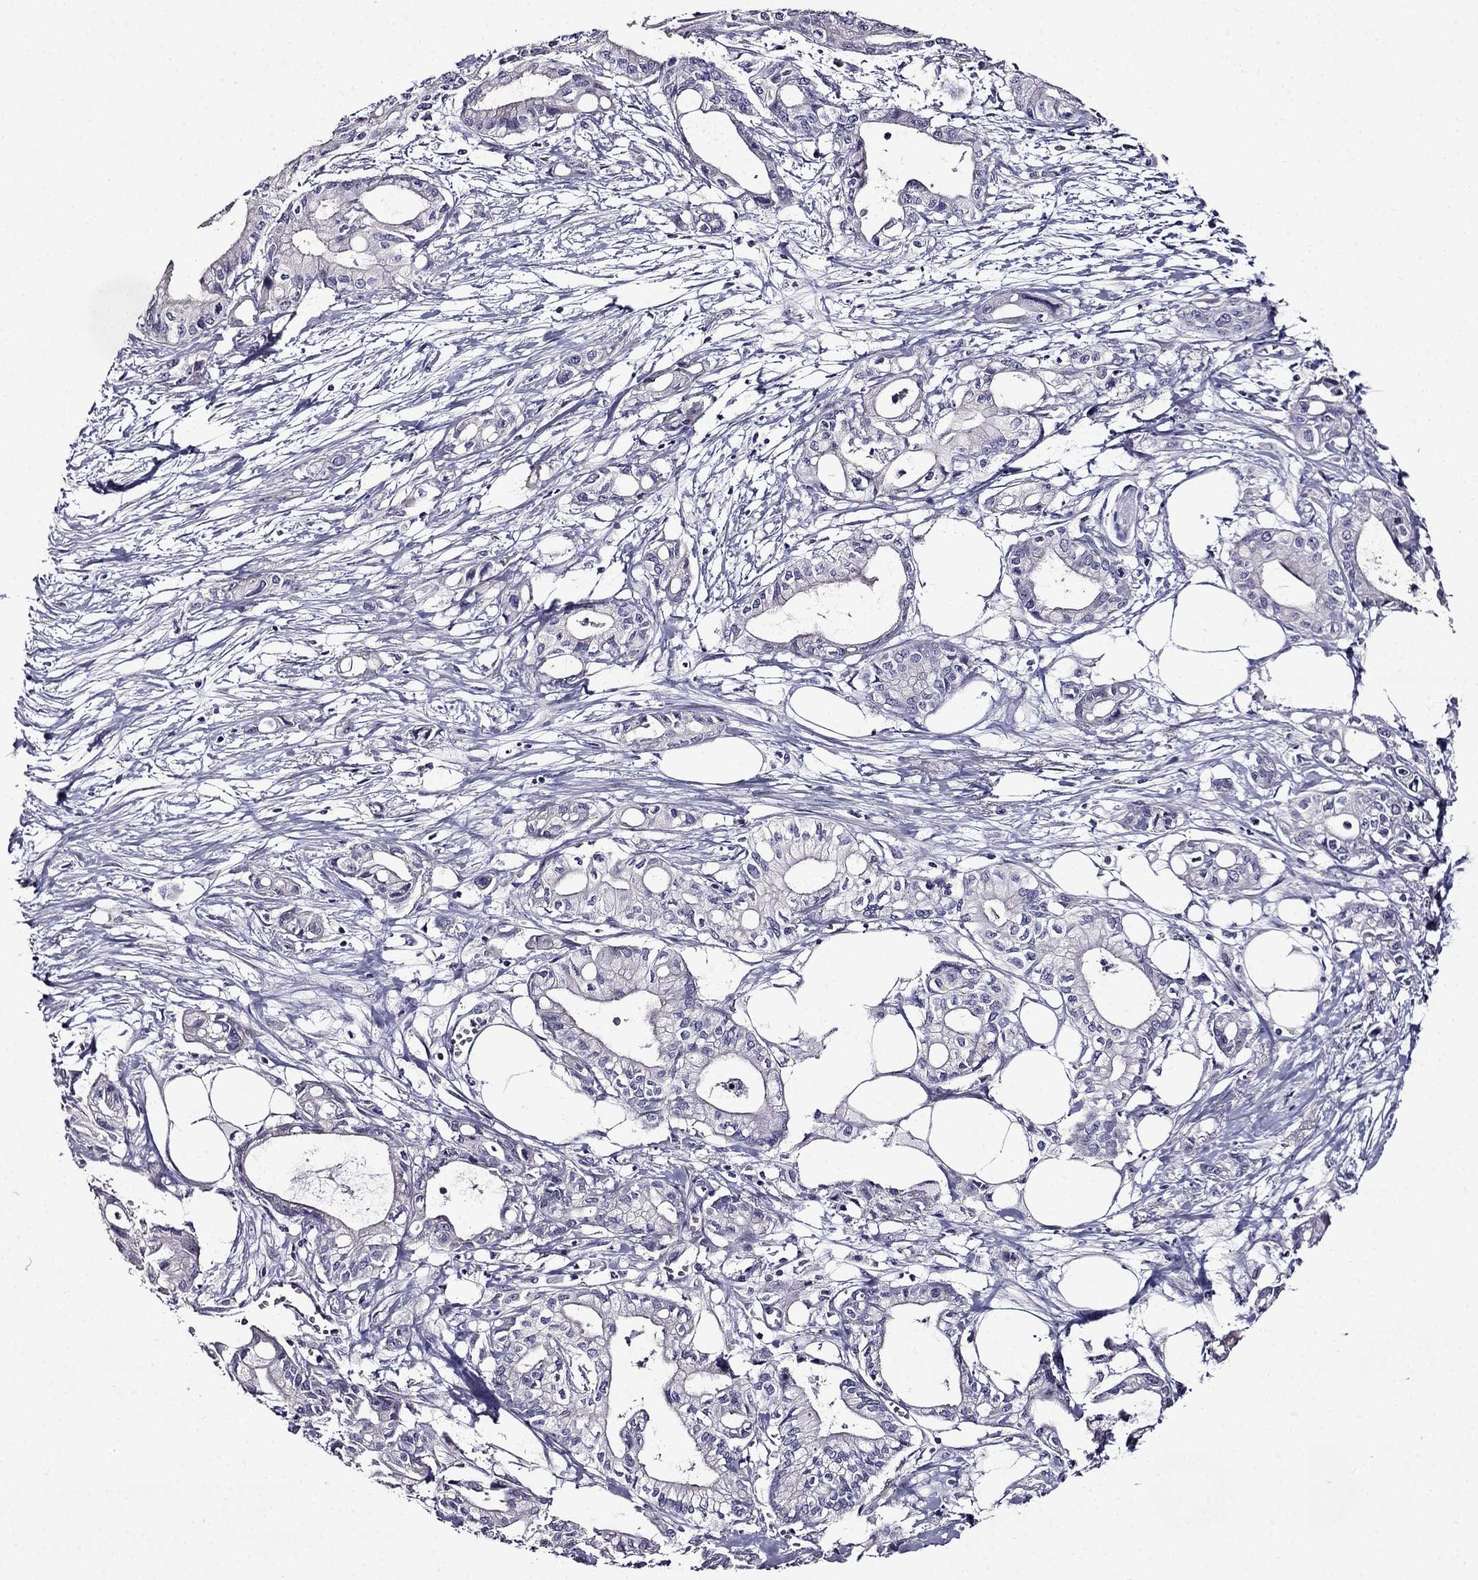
{"staining": {"intensity": "negative", "quantity": "none", "location": "none"}, "tissue": "pancreatic cancer", "cell_type": "Tumor cells", "image_type": "cancer", "snomed": [{"axis": "morphology", "description": "Adenocarcinoma, NOS"}, {"axis": "topography", "description": "Pancreas"}], "caption": "The immunohistochemistry micrograph has no significant positivity in tumor cells of pancreatic cancer (adenocarcinoma) tissue.", "gene": "TMEM266", "patient": {"sex": "male", "age": 71}}